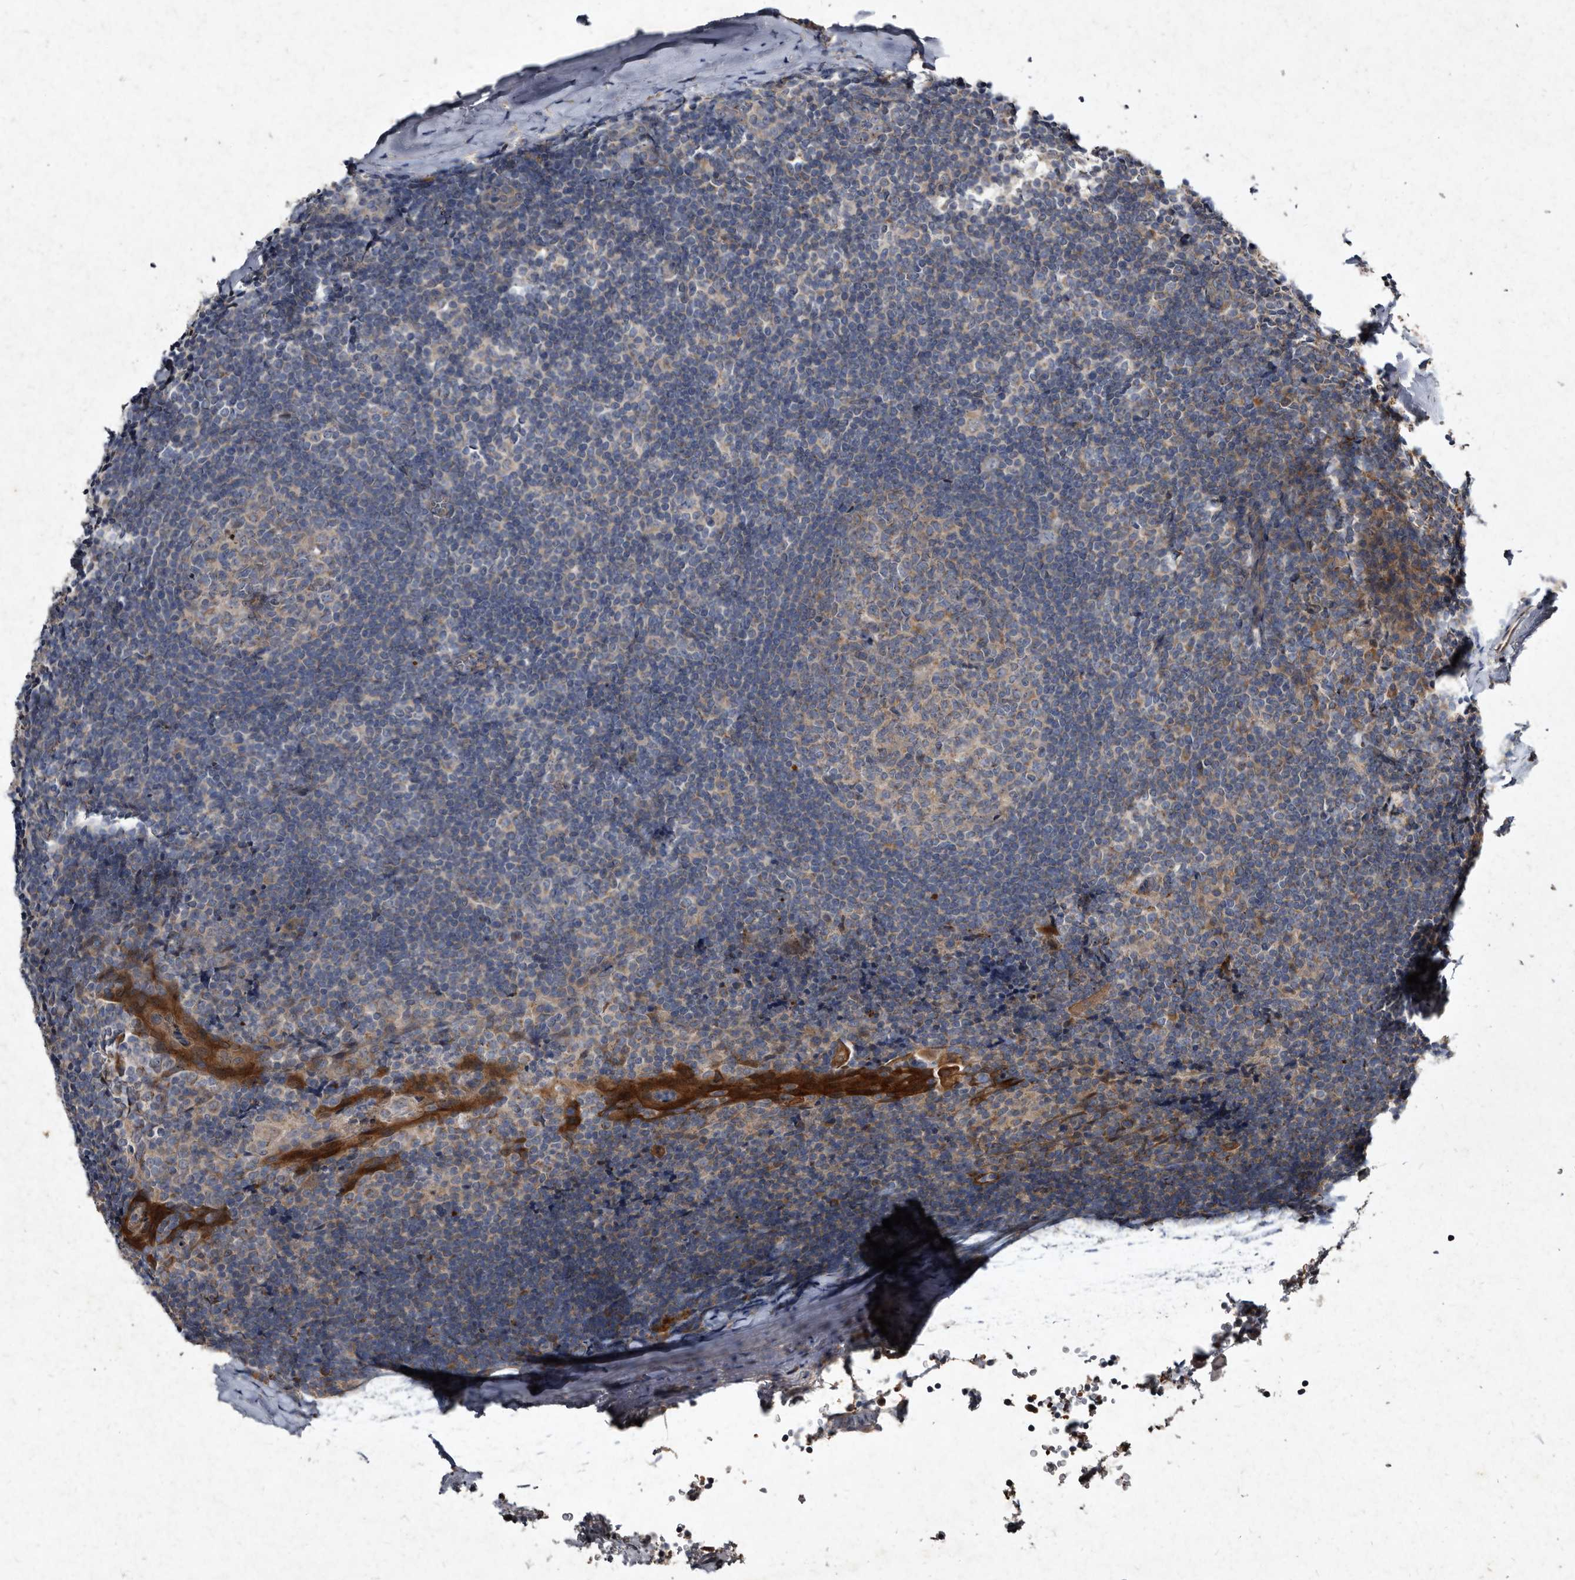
{"staining": {"intensity": "weak", "quantity": "<25%", "location": "cytoplasmic/membranous"}, "tissue": "tonsil", "cell_type": "Germinal center cells", "image_type": "normal", "snomed": [{"axis": "morphology", "description": "Normal tissue, NOS"}, {"axis": "topography", "description": "Tonsil"}], "caption": "DAB (3,3'-diaminobenzidine) immunohistochemical staining of benign human tonsil displays no significant expression in germinal center cells.", "gene": "YPEL1", "patient": {"sex": "male", "age": 37}}